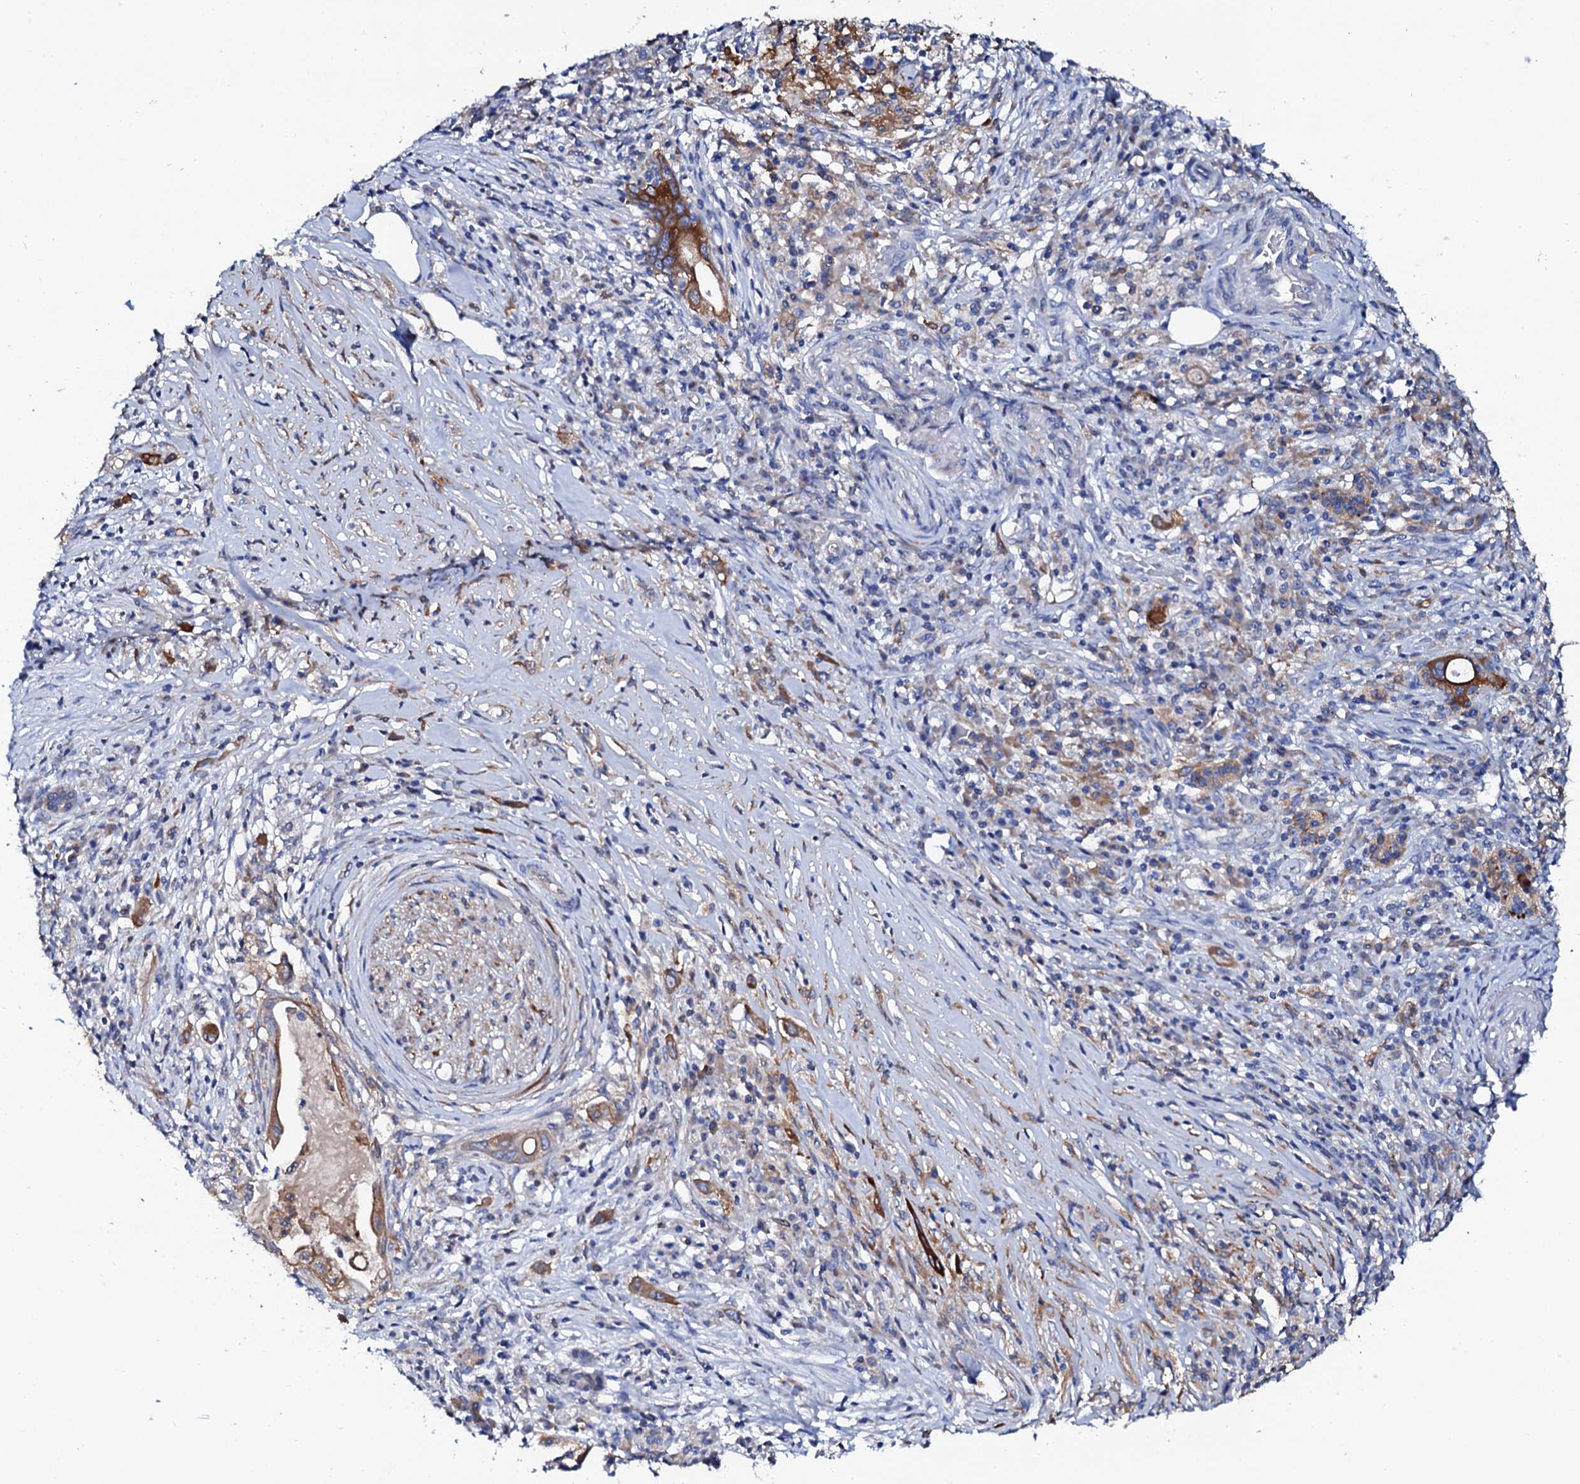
{"staining": {"intensity": "moderate", "quantity": ">75%", "location": "cytoplasmic/membranous"}, "tissue": "pancreatic cancer", "cell_type": "Tumor cells", "image_type": "cancer", "snomed": [{"axis": "morphology", "description": "Adenocarcinoma, NOS"}, {"axis": "topography", "description": "Pancreas"}], "caption": "About >75% of tumor cells in human pancreatic adenocarcinoma reveal moderate cytoplasmic/membranous protein staining as visualized by brown immunohistochemical staining.", "gene": "GLB1L3", "patient": {"sex": "female", "age": 73}}